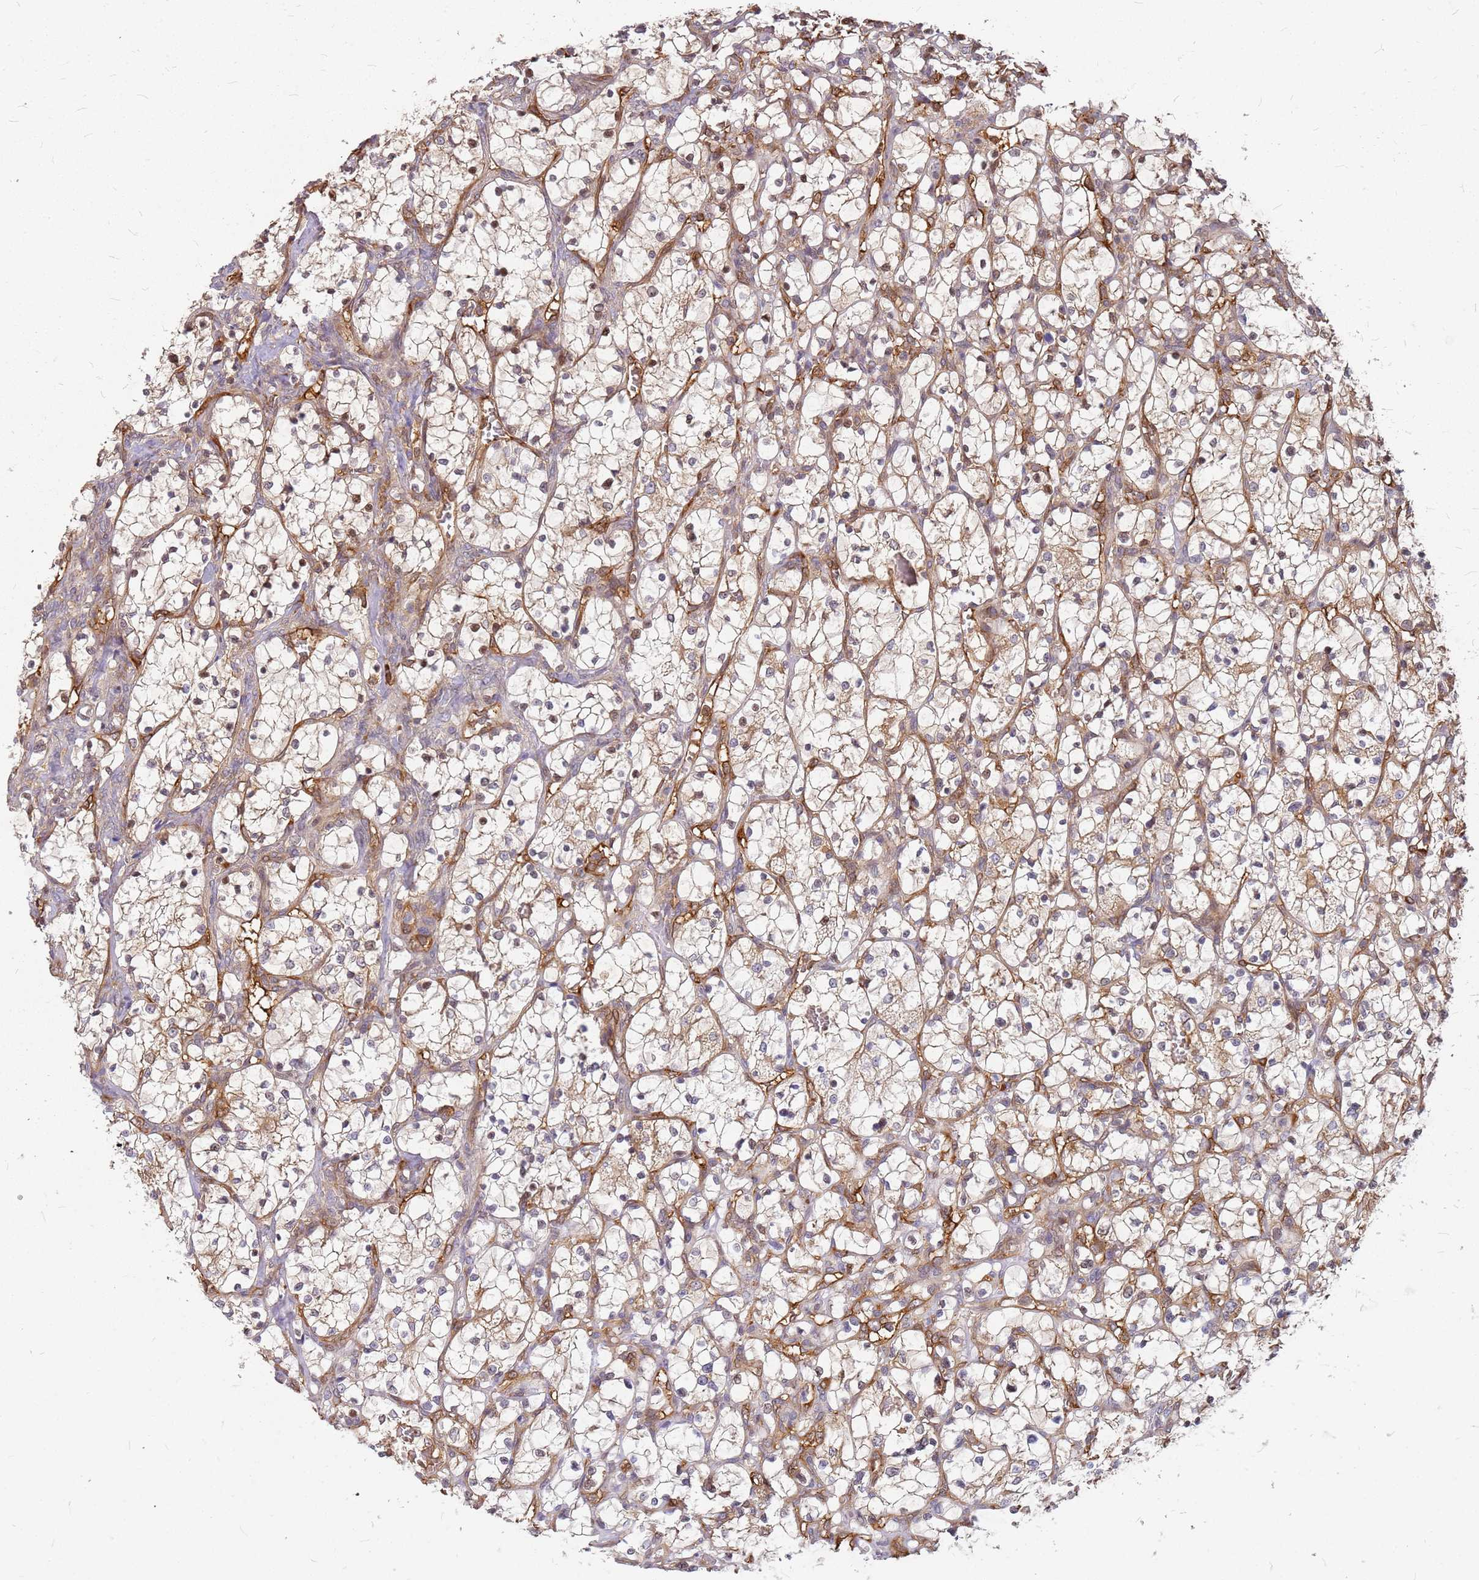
{"staining": {"intensity": "weak", "quantity": ">75%", "location": "cytoplasmic/membranous"}, "tissue": "renal cancer", "cell_type": "Tumor cells", "image_type": "cancer", "snomed": [{"axis": "morphology", "description": "Adenocarcinoma, NOS"}, {"axis": "topography", "description": "Kidney"}], "caption": "Weak cytoplasmic/membranous protein expression is seen in approximately >75% of tumor cells in renal adenocarcinoma. (brown staining indicates protein expression, while blue staining denotes nuclei).", "gene": "HDX", "patient": {"sex": "female", "age": 69}}